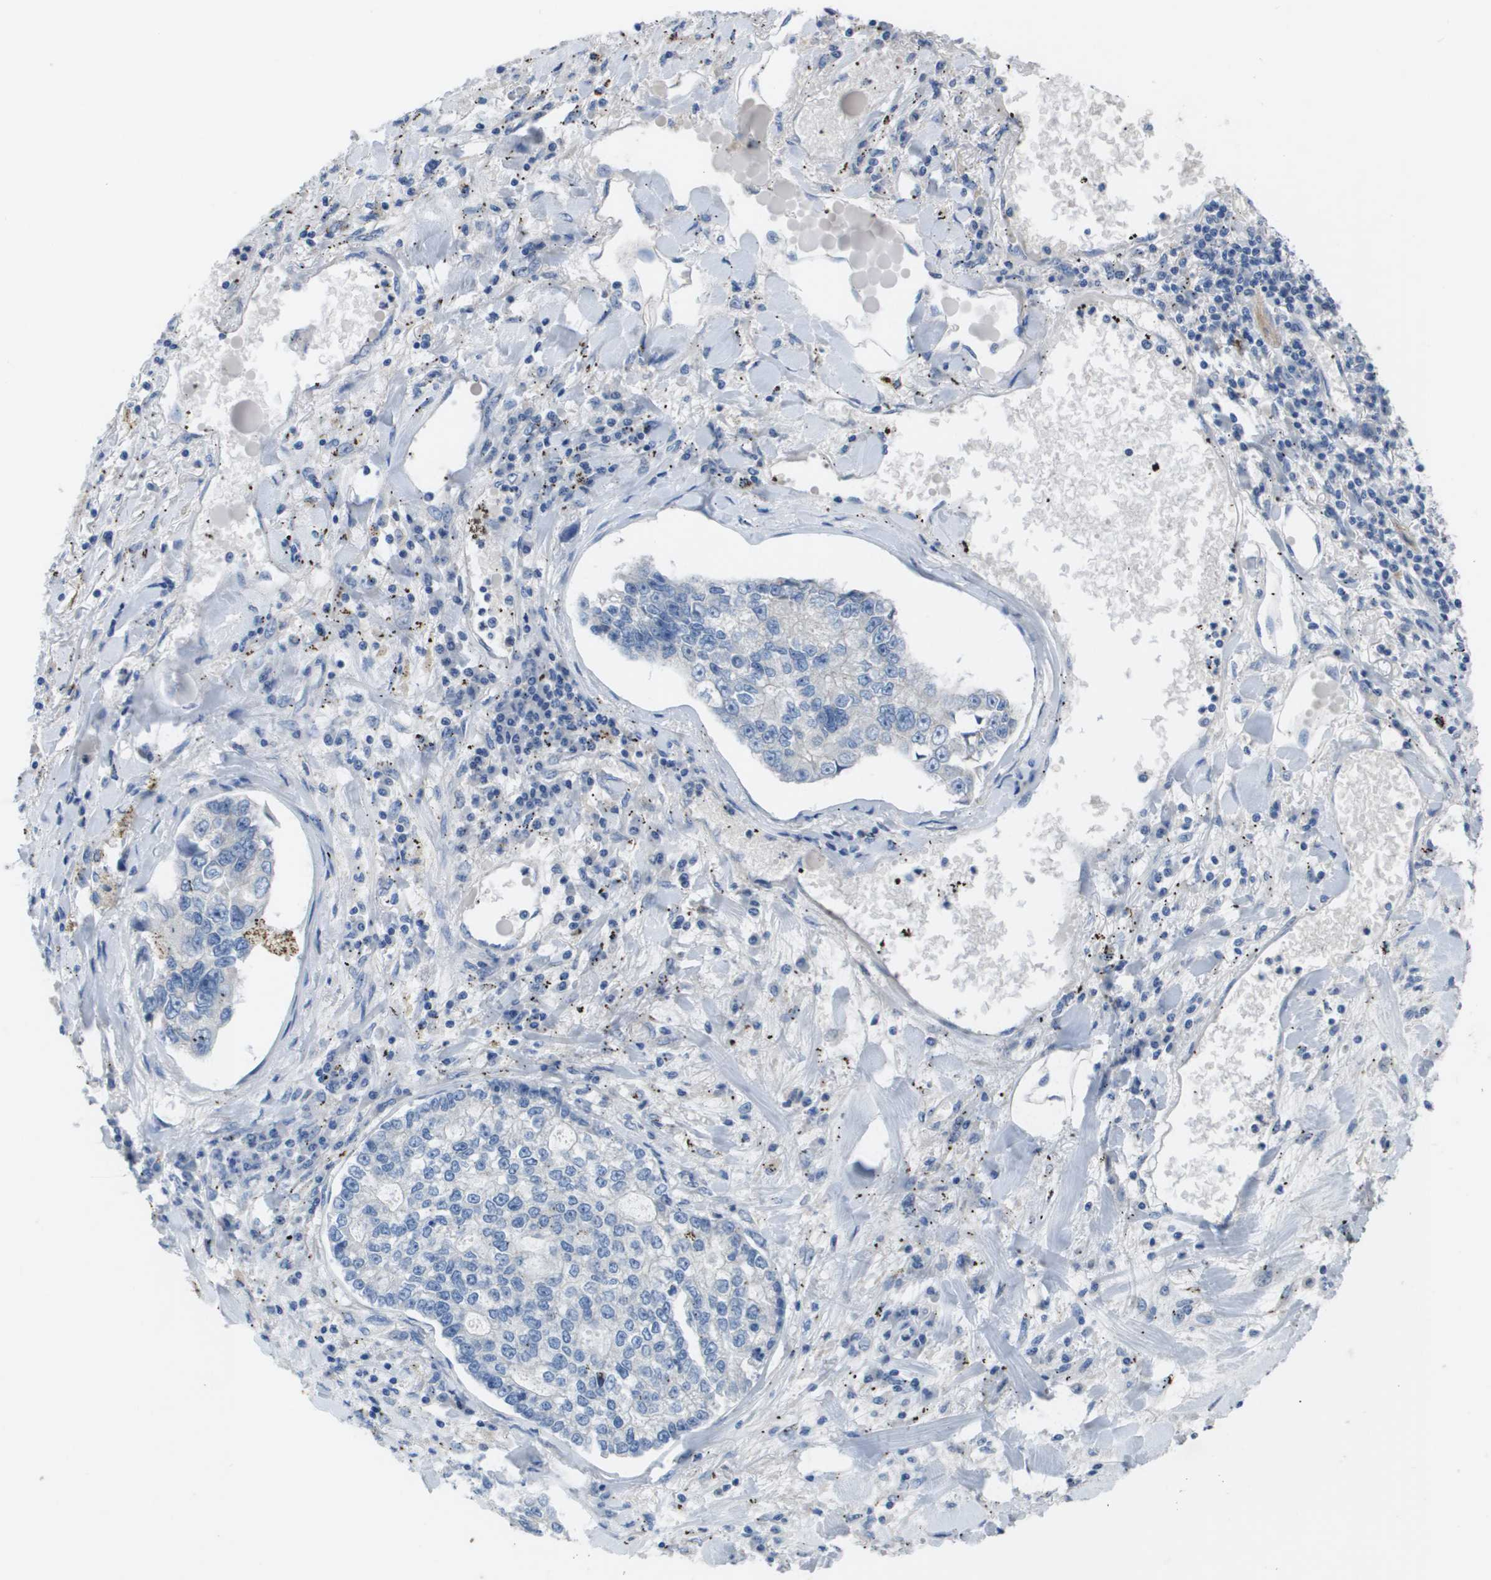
{"staining": {"intensity": "negative", "quantity": "none", "location": "none"}, "tissue": "lung cancer", "cell_type": "Tumor cells", "image_type": "cancer", "snomed": [{"axis": "morphology", "description": "Adenocarcinoma, NOS"}, {"axis": "topography", "description": "Lung"}], "caption": "The micrograph shows no staining of tumor cells in lung cancer. Brightfield microscopy of IHC stained with DAB (3,3'-diaminobenzidine) (brown) and hematoxylin (blue), captured at high magnification.", "gene": "NCS1", "patient": {"sex": "male", "age": 49}}